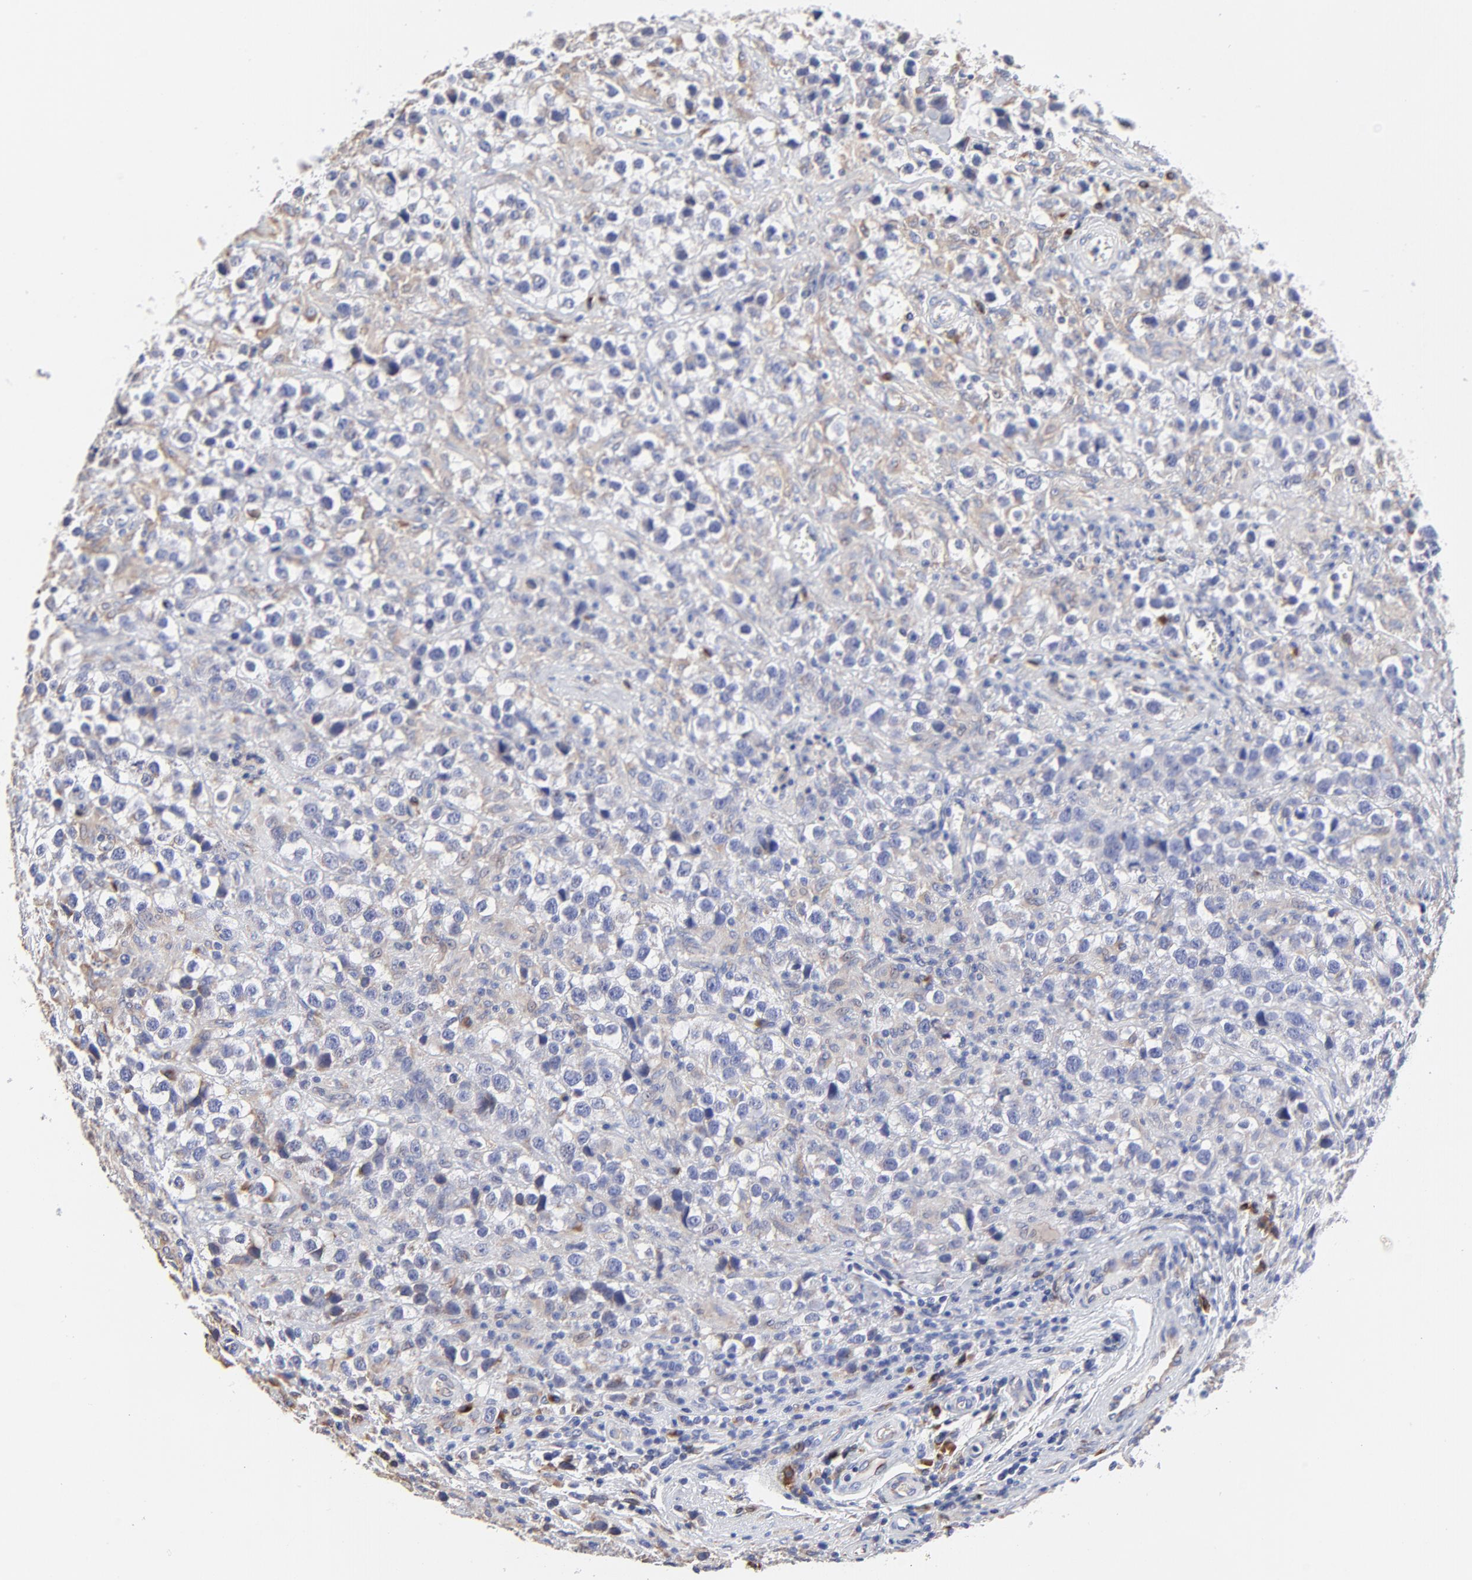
{"staining": {"intensity": "negative", "quantity": "none", "location": "none"}, "tissue": "testis cancer", "cell_type": "Tumor cells", "image_type": "cancer", "snomed": [{"axis": "morphology", "description": "Seminoma, NOS"}, {"axis": "topography", "description": "Testis"}], "caption": "Protein analysis of testis cancer reveals no significant expression in tumor cells. (DAB IHC, high magnification).", "gene": "LMAN1", "patient": {"sex": "male", "age": 43}}